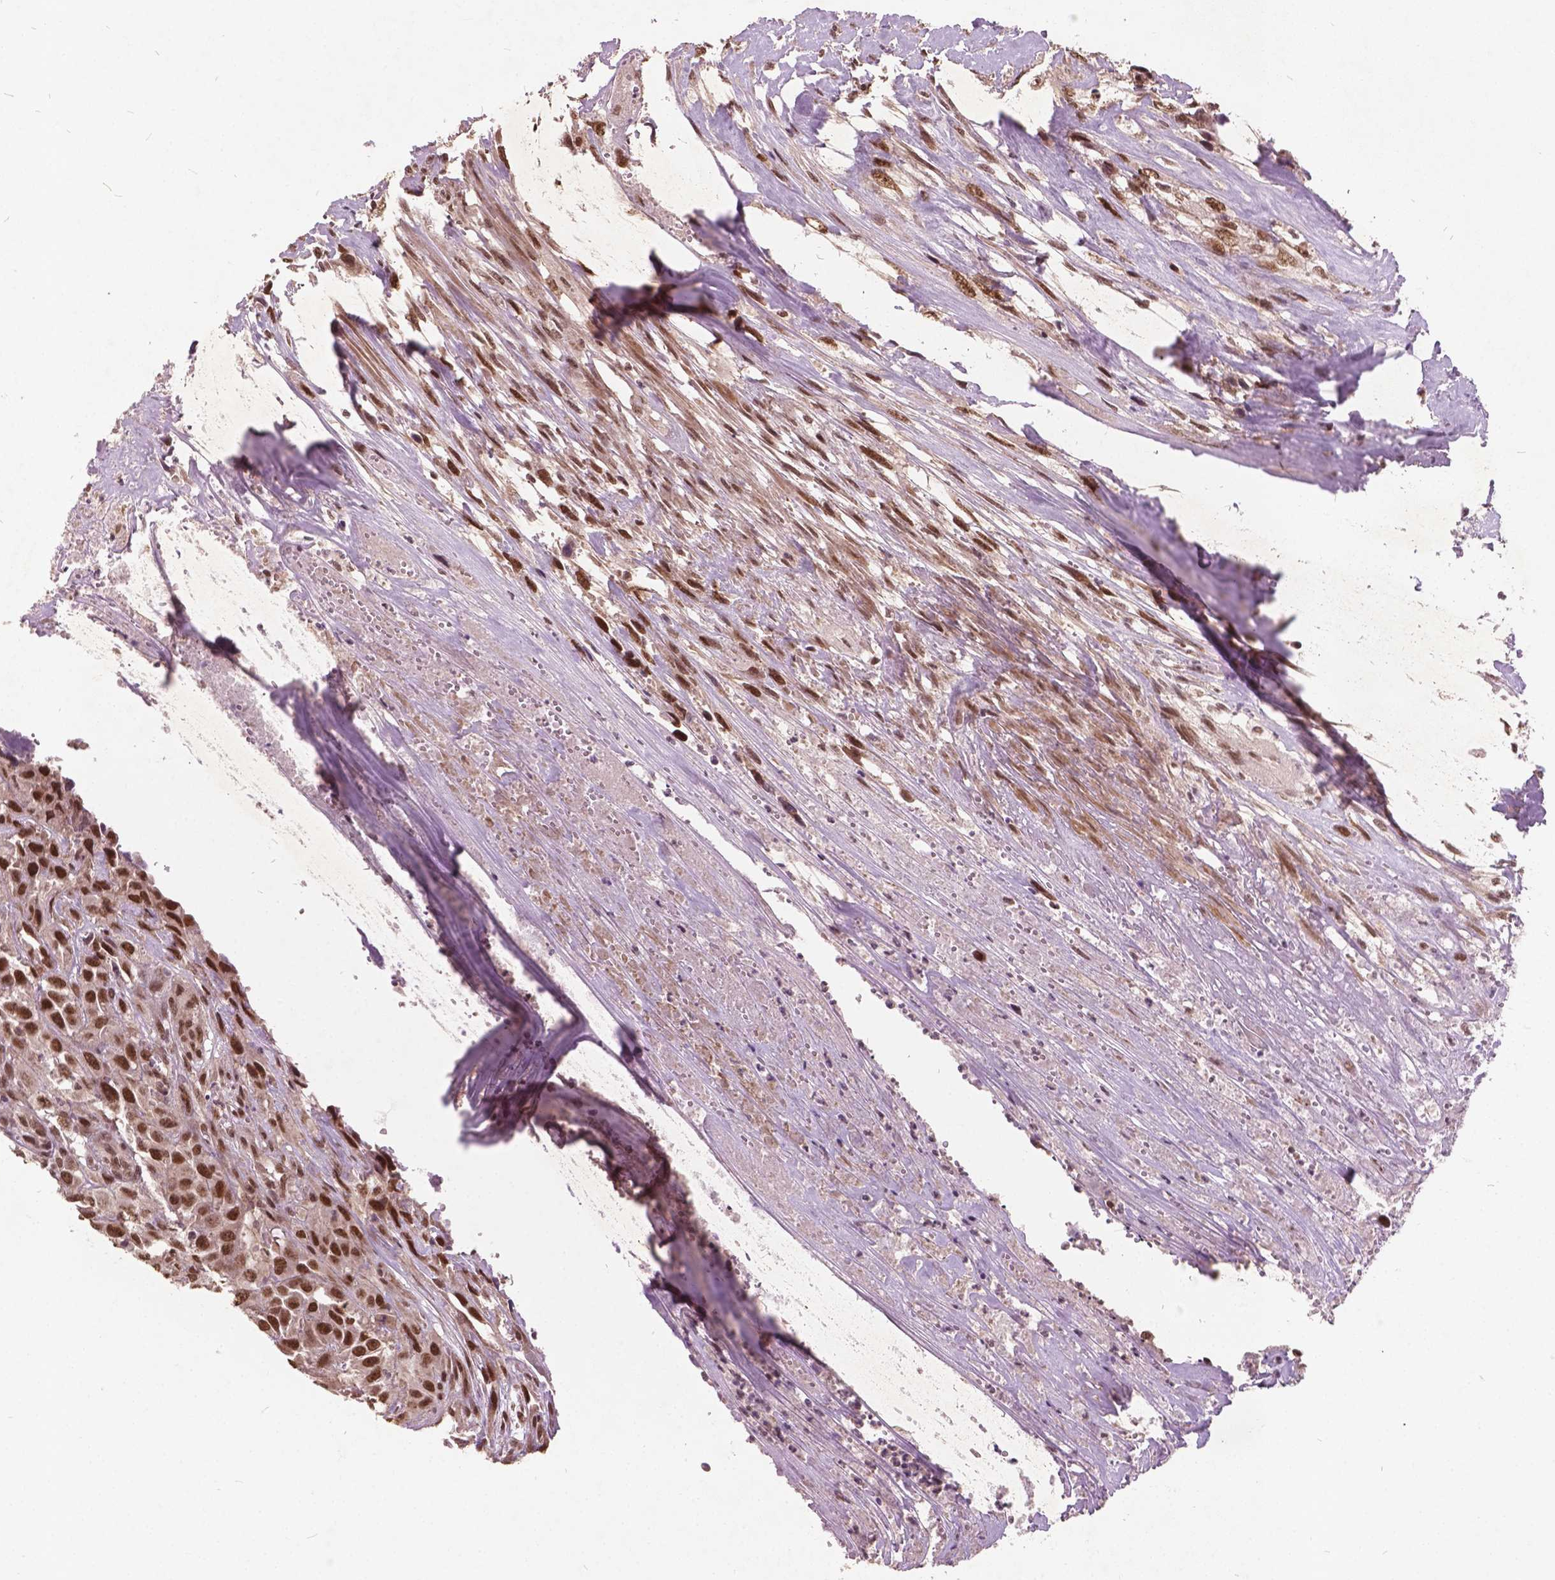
{"staining": {"intensity": "moderate", "quantity": ">75%", "location": "nuclear"}, "tissue": "urothelial cancer", "cell_type": "Tumor cells", "image_type": "cancer", "snomed": [{"axis": "morphology", "description": "Urothelial carcinoma, High grade"}, {"axis": "topography", "description": "Urinary bladder"}], "caption": "This is an image of immunohistochemistry (IHC) staining of urothelial cancer, which shows moderate staining in the nuclear of tumor cells.", "gene": "GPS2", "patient": {"sex": "male", "age": 67}}